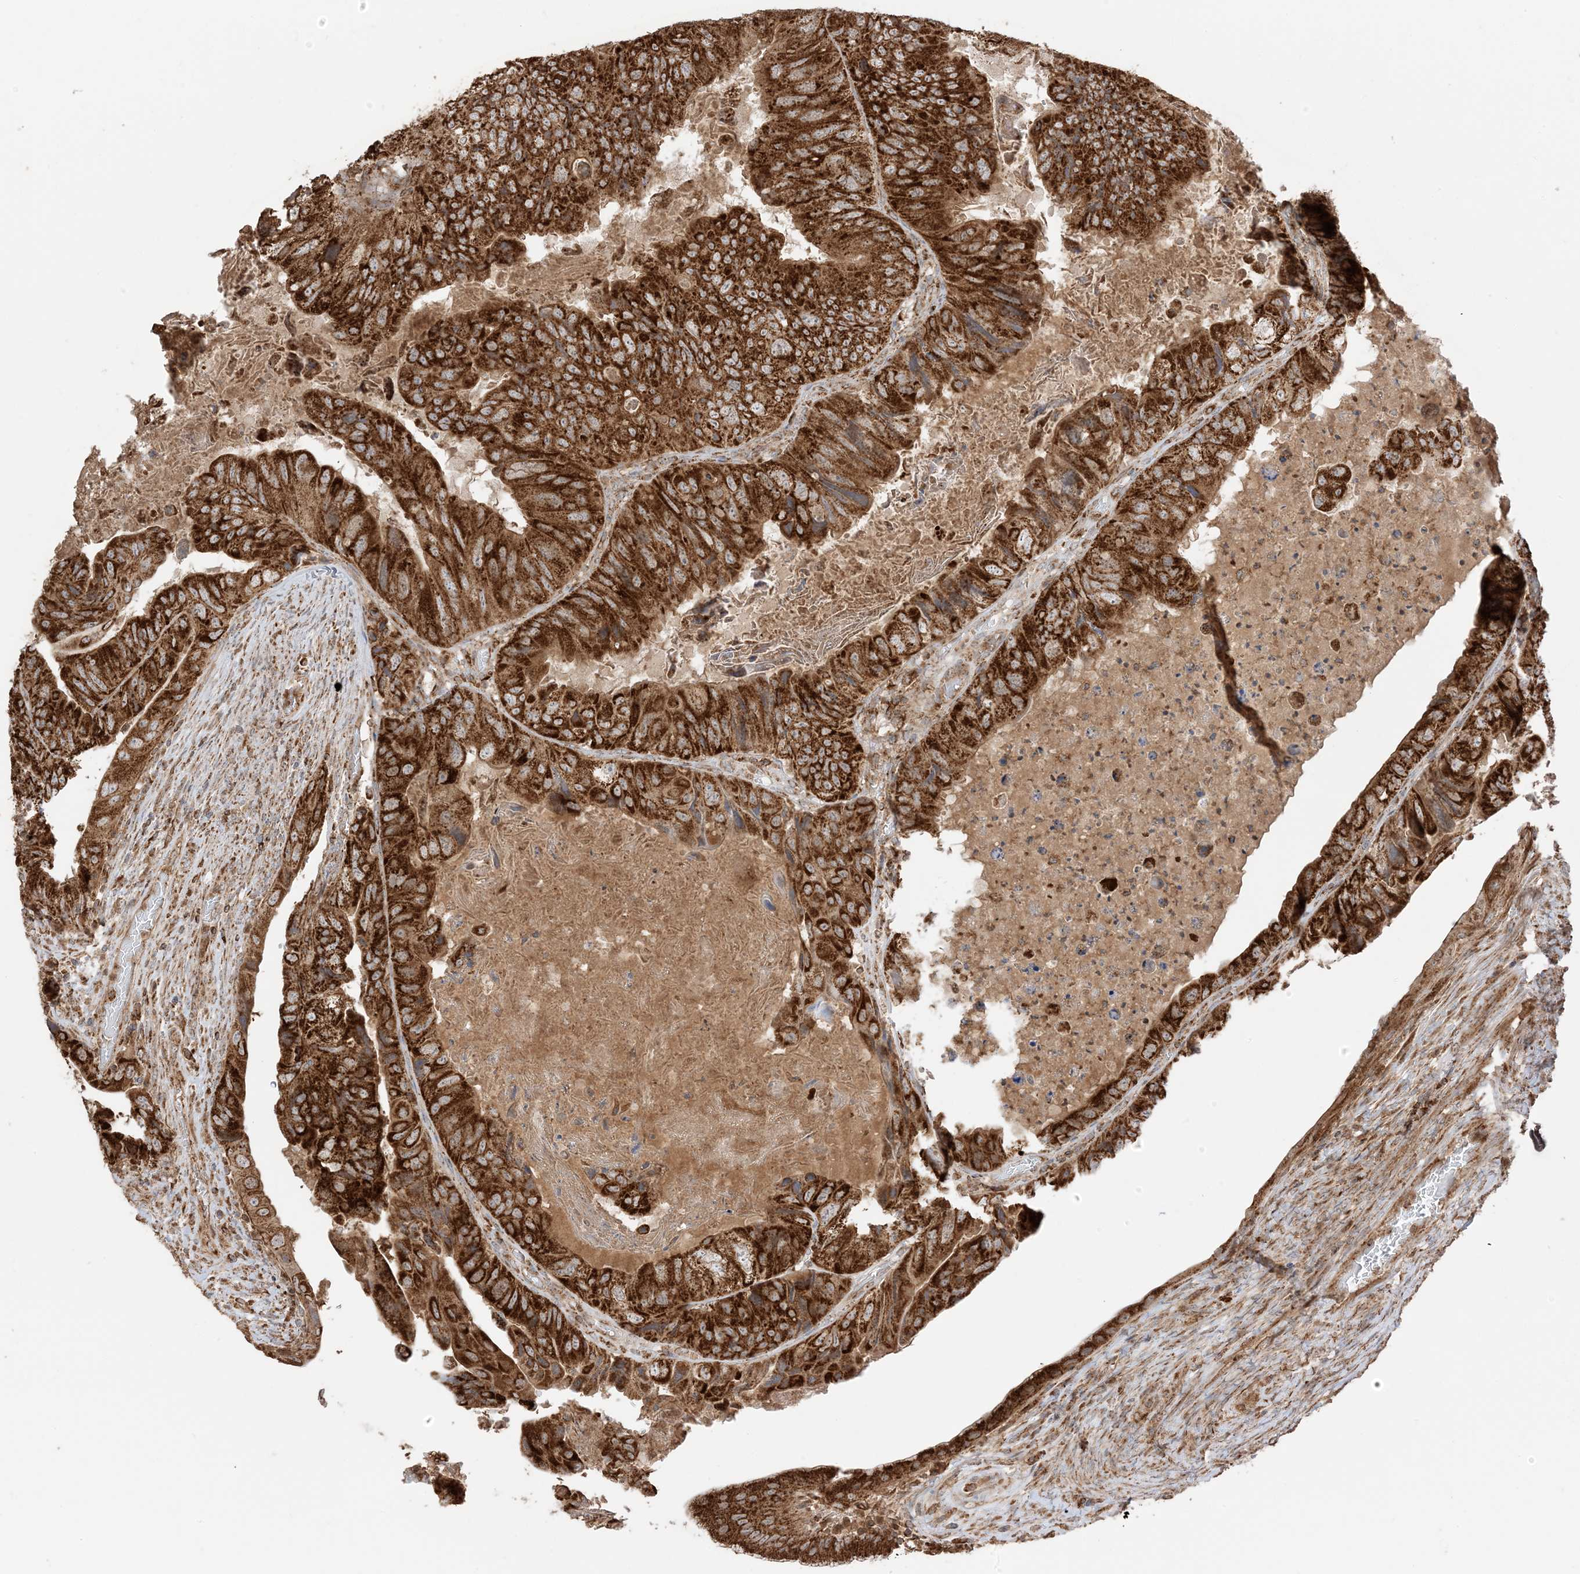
{"staining": {"intensity": "strong", "quantity": ">75%", "location": "cytoplasmic/membranous"}, "tissue": "colorectal cancer", "cell_type": "Tumor cells", "image_type": "cancer", "snomed": [{"axis": "morphology", "description": "Adenocarcinoma, NOS"}, {"axis": "topography", "description": "Rectum"}], "caption": "The image exhibits a brown stain indicating the presence of a protein in the cytoplasmic/membranous of tumor cells in colorectal cancer (adenocarcinoma).", "gene": "N4BP3", "patient": {"sex": "male", "age": 63}}